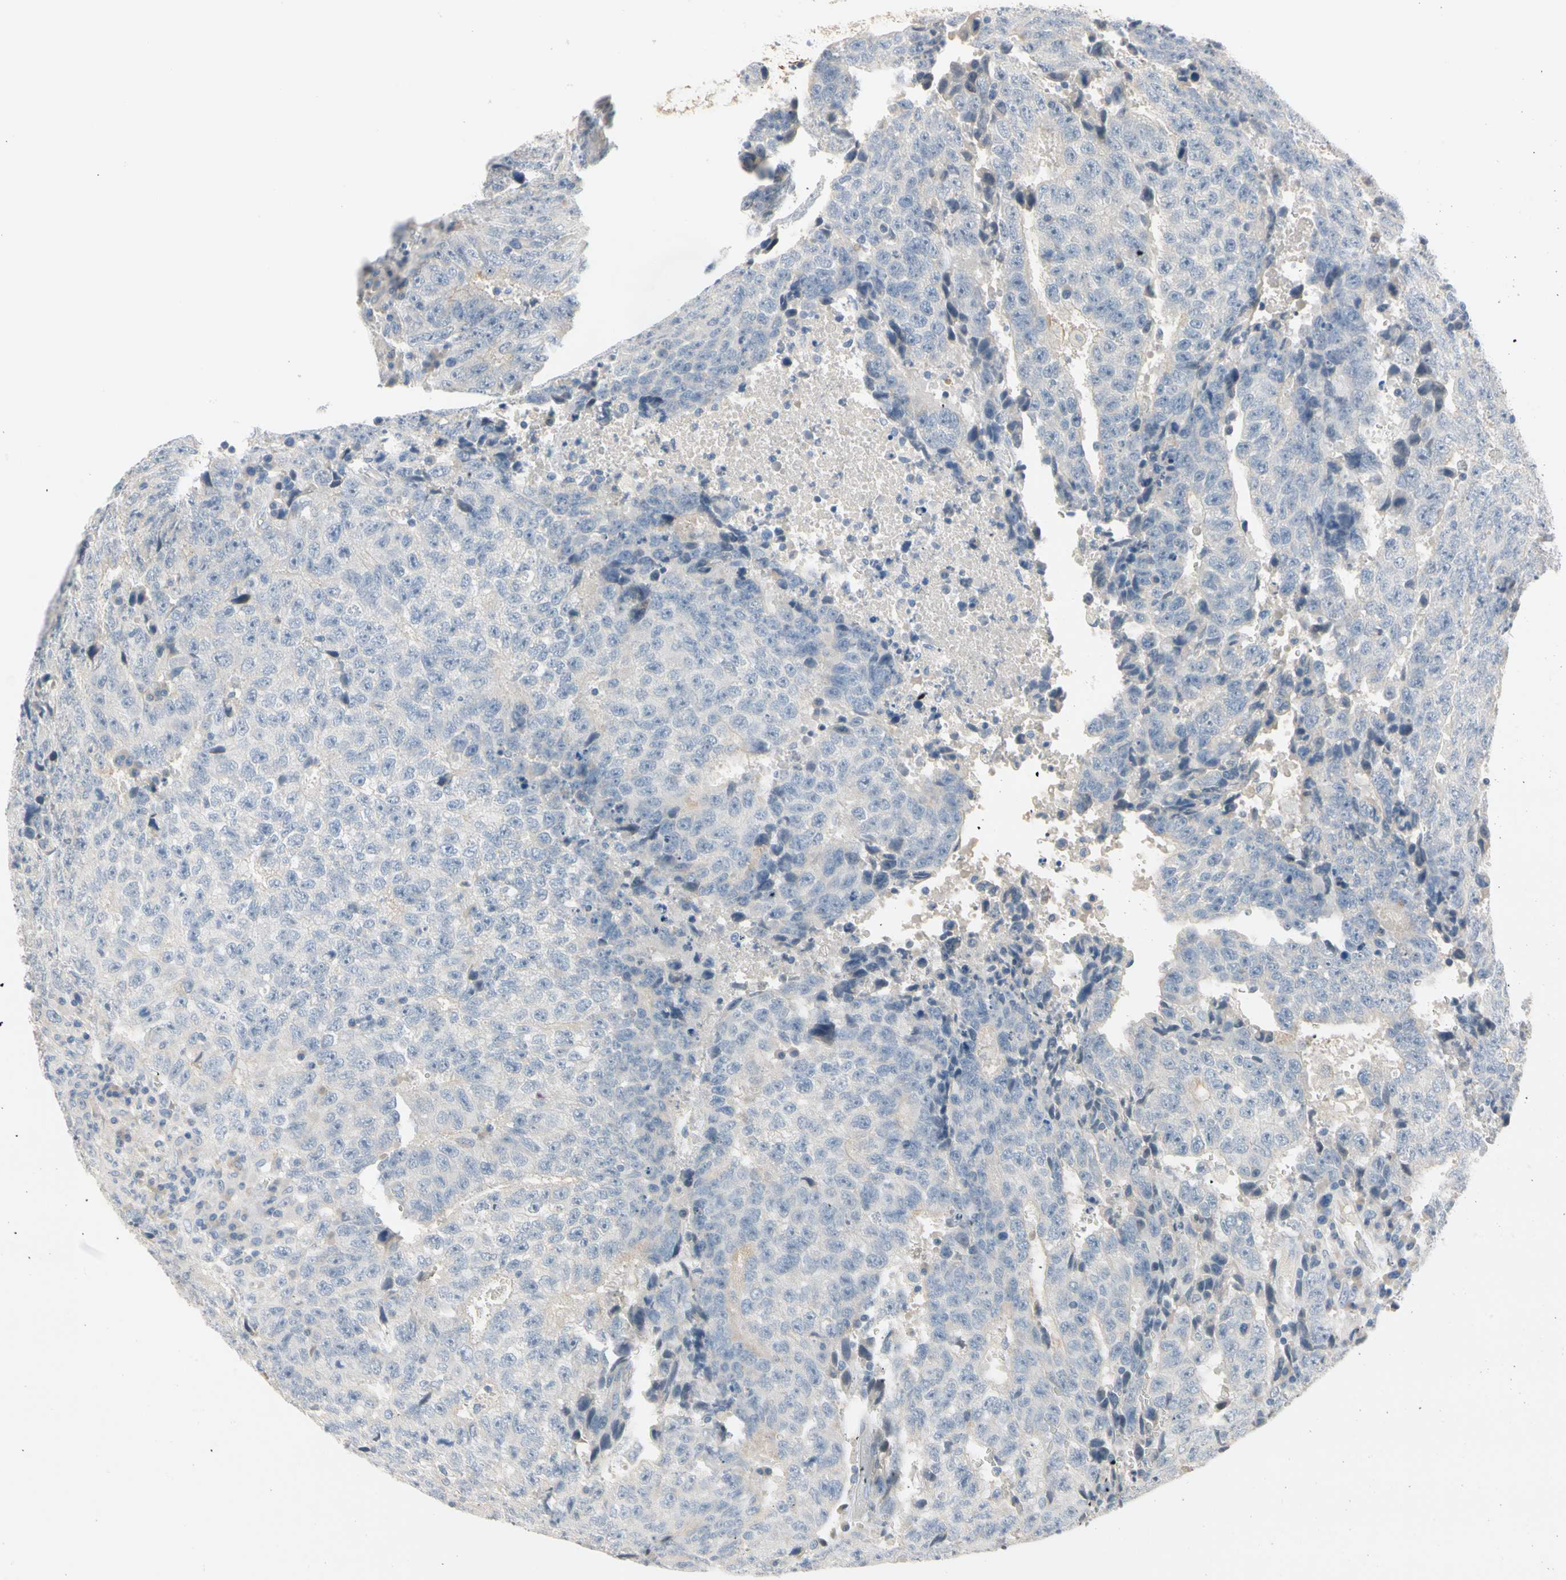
{"staining": {"intensity": "negative", "quantity": "none", "location": "none"}, "tissue": "testis cancer", "cell_type": "Tumor cells", "image_type": "cancer", "snomed": [{"axis": "morphology", "description": "Necrosis, NOS"}, {"axis": "morphology", "description": "Carcinoma, Embryonal, NOS"}, {"axis": "topography", "description": "Testis"}], "caption": "Immunohistochemical staining of testis cancer (embryonal carcinoma) shows no significant positivity in tumor cells.", "gene": "MARK1", "patient": {"sex": "male", "age": 19}}